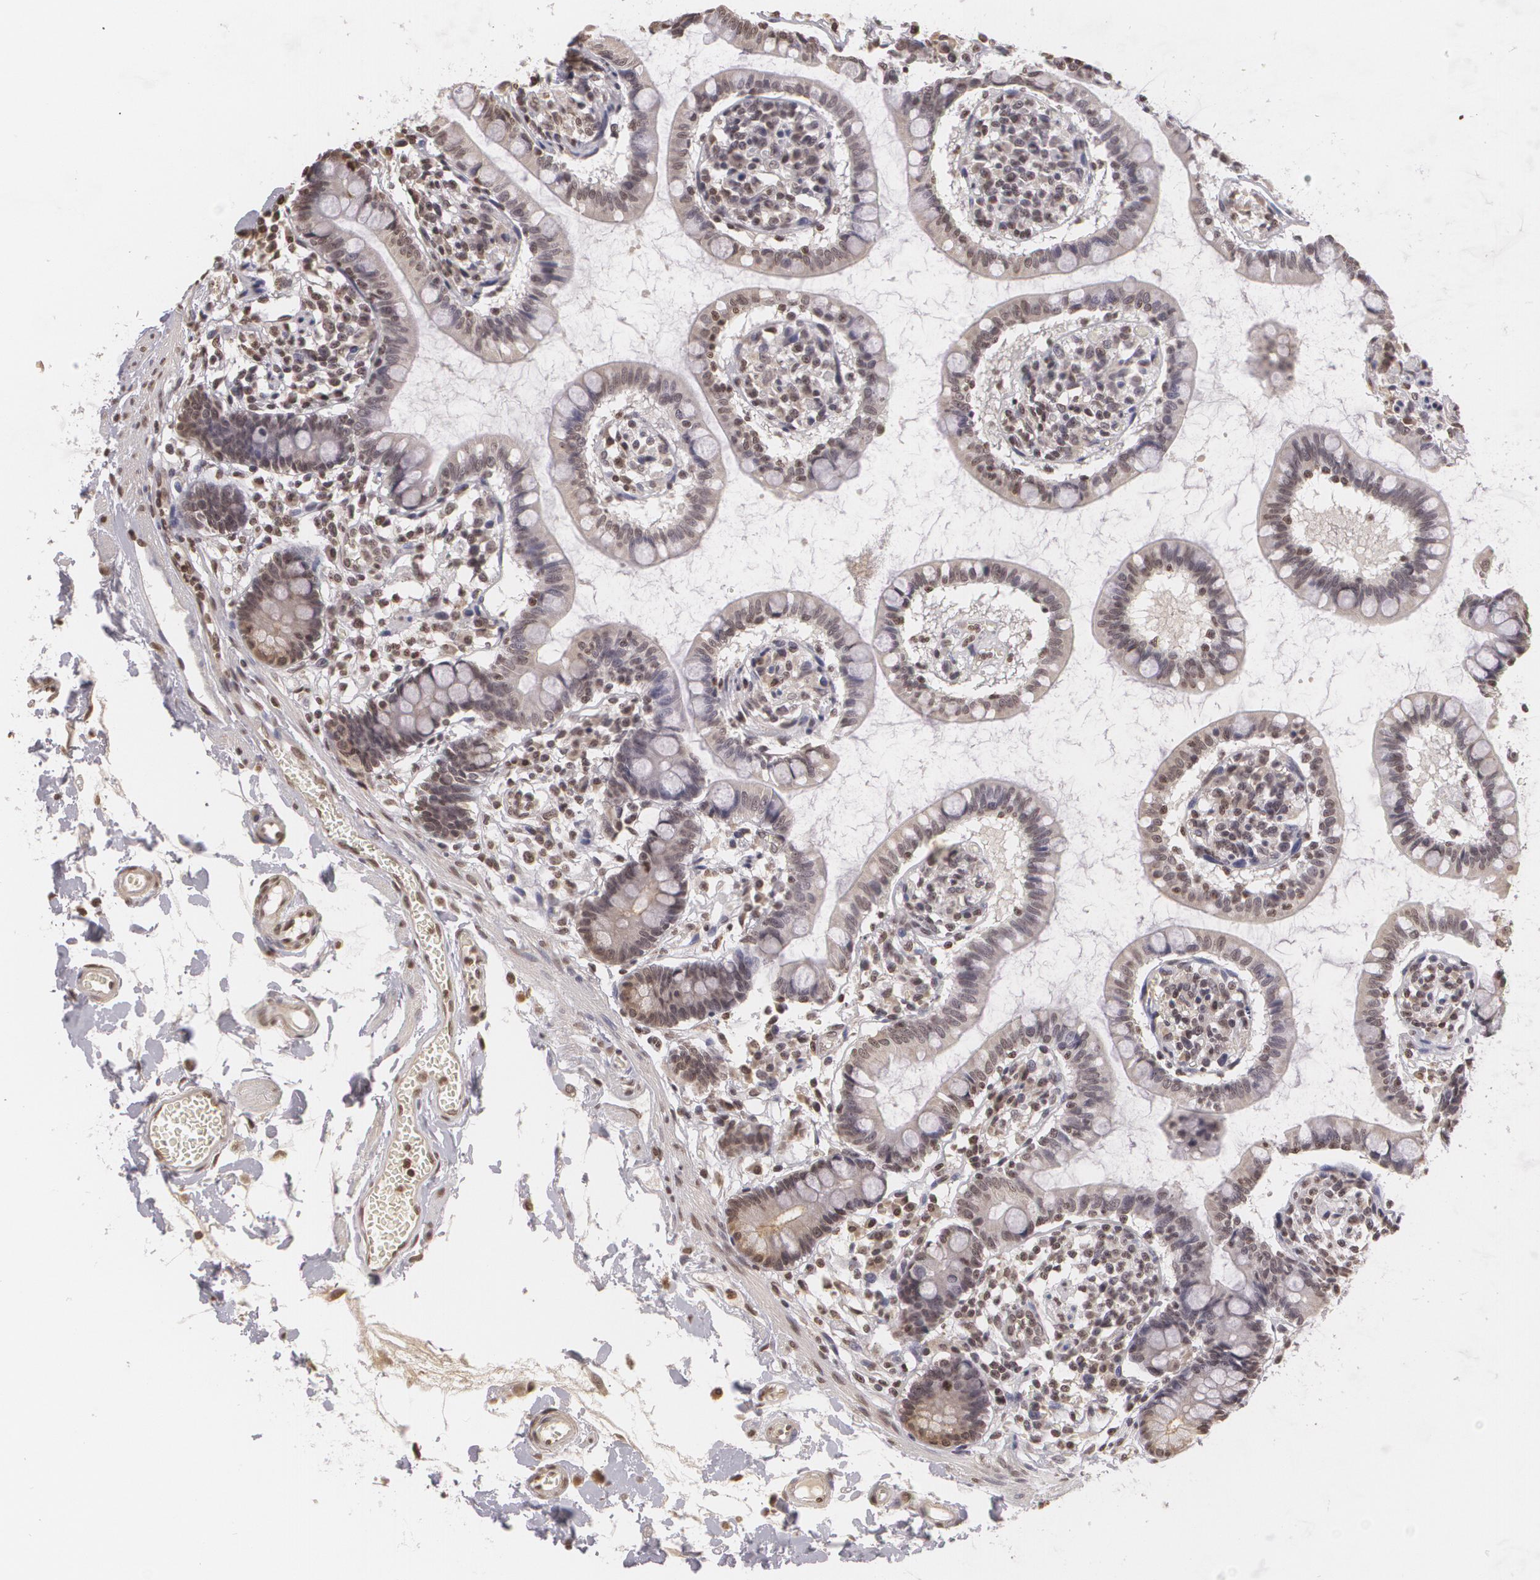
{"staining": {"intensity": "negative", "quantity": "none", "location": "none"}, "tissue": "small intestine", "cell_type": "Glandular cells", "image_type": "normal", "snomed": [{"axis": "morphology", "description": "Normal tissue, NOS"}, {"axis": "topography", "description": "Small intestine"}], "caption": "A high-resolution histopathology image shows immunohistochemistry (IHC) staining of normal small intestine, which displays no significant positivity in glandular cells.", "gene": "MUC1", "patient": {"sex": "female", "age": 61}}